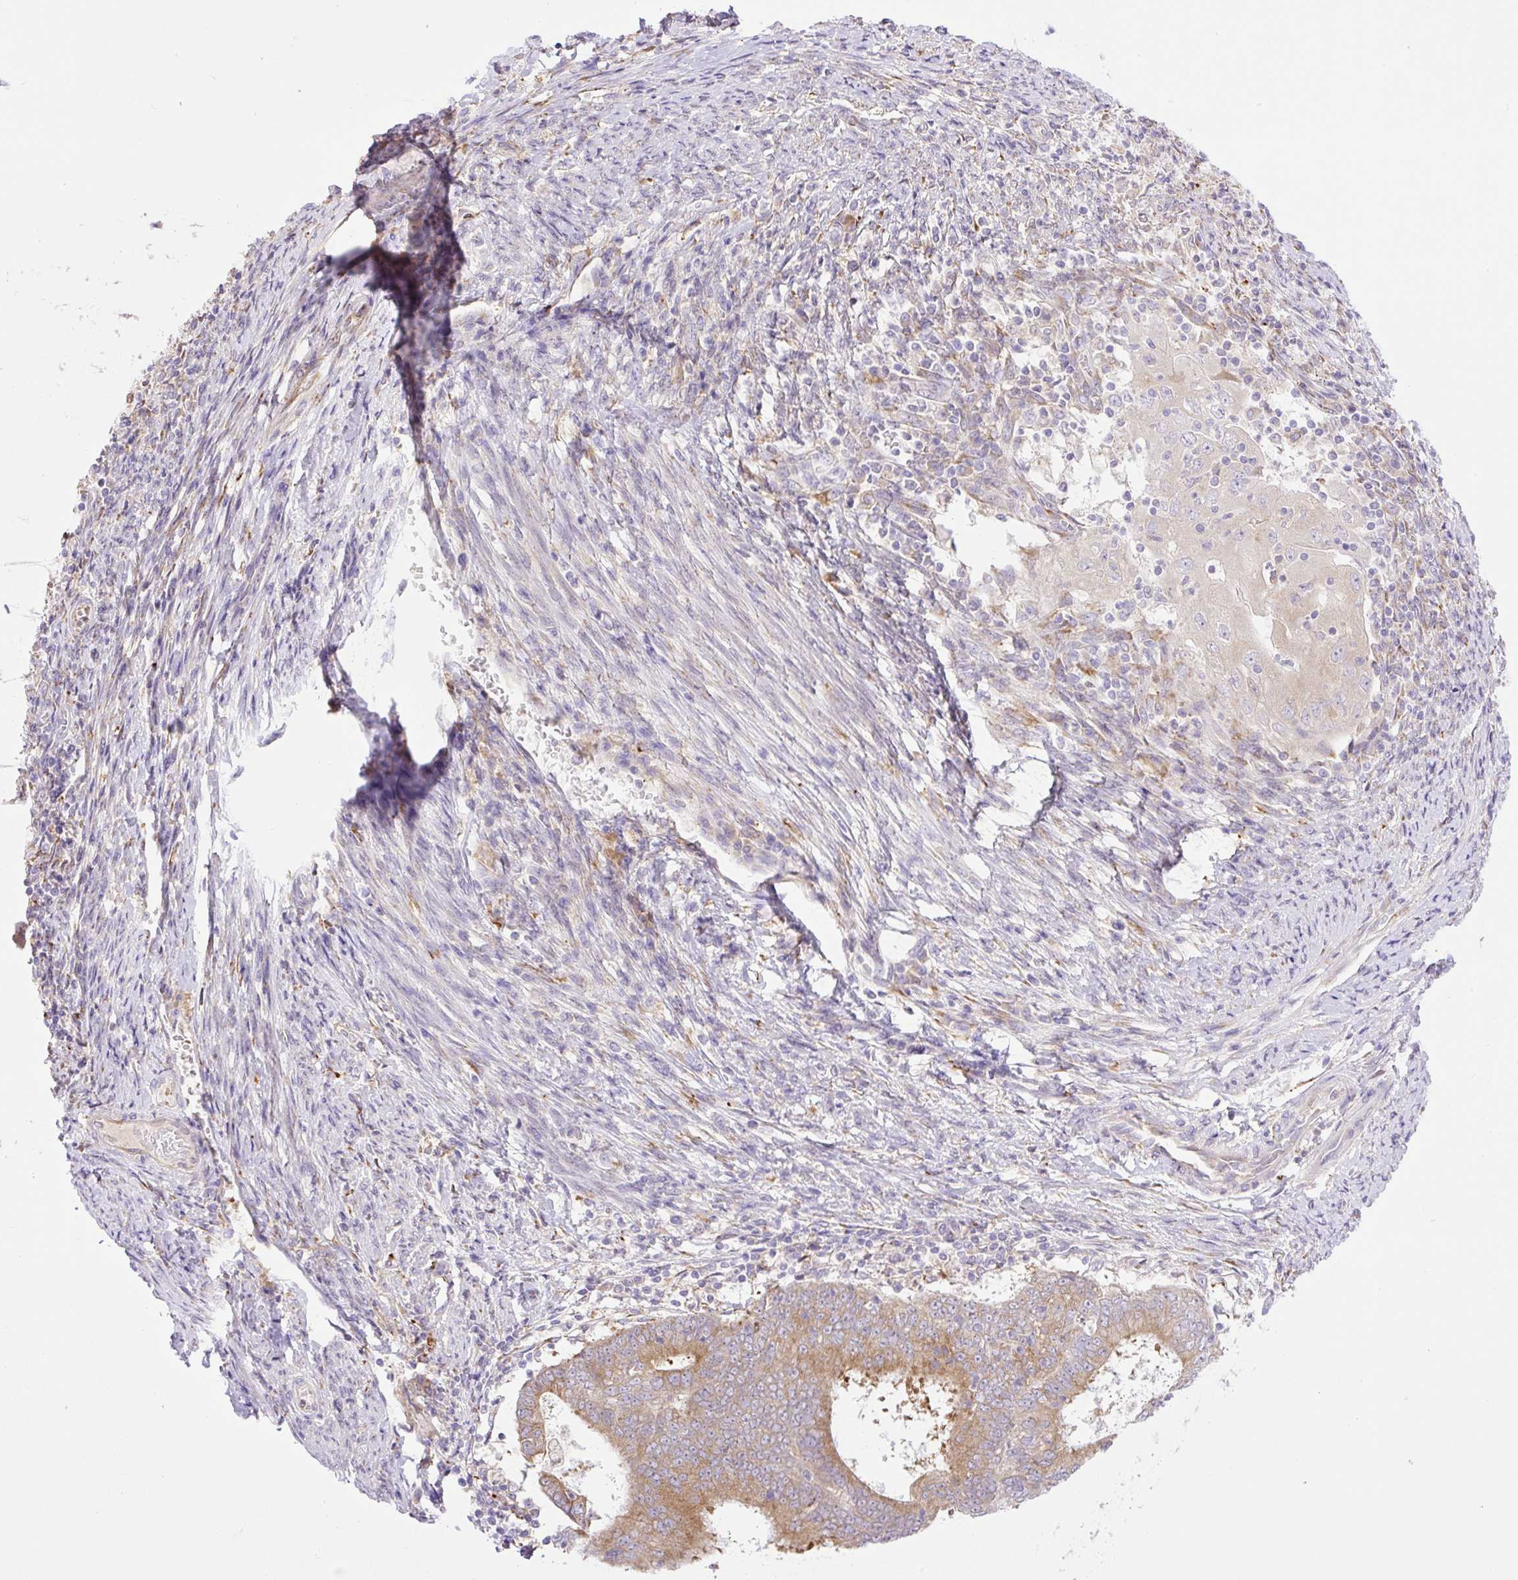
{"staining": {"intensity": "moderate", "quantity": "25%-75%", "location": "cytoplasmic/membranous"}, "tissue": "endometrial cancer", "cell_type": "Tumor cells", "image_type": "cancer", "snomed": [{"axis": "morphology", "description": "Adenocarcinoma, NOS"}, {"axis": "topography", "description": "Endometrium"}], "caption": "Immunohistochemical staining of human endometrial adenocarcinoma reveals medium levels of moderate cytoplasmic/membranous protein staining in about 25%-75% of tumor cells.", "gene": "POFUT1", "patient": {"sex": "female", "age": 70}}